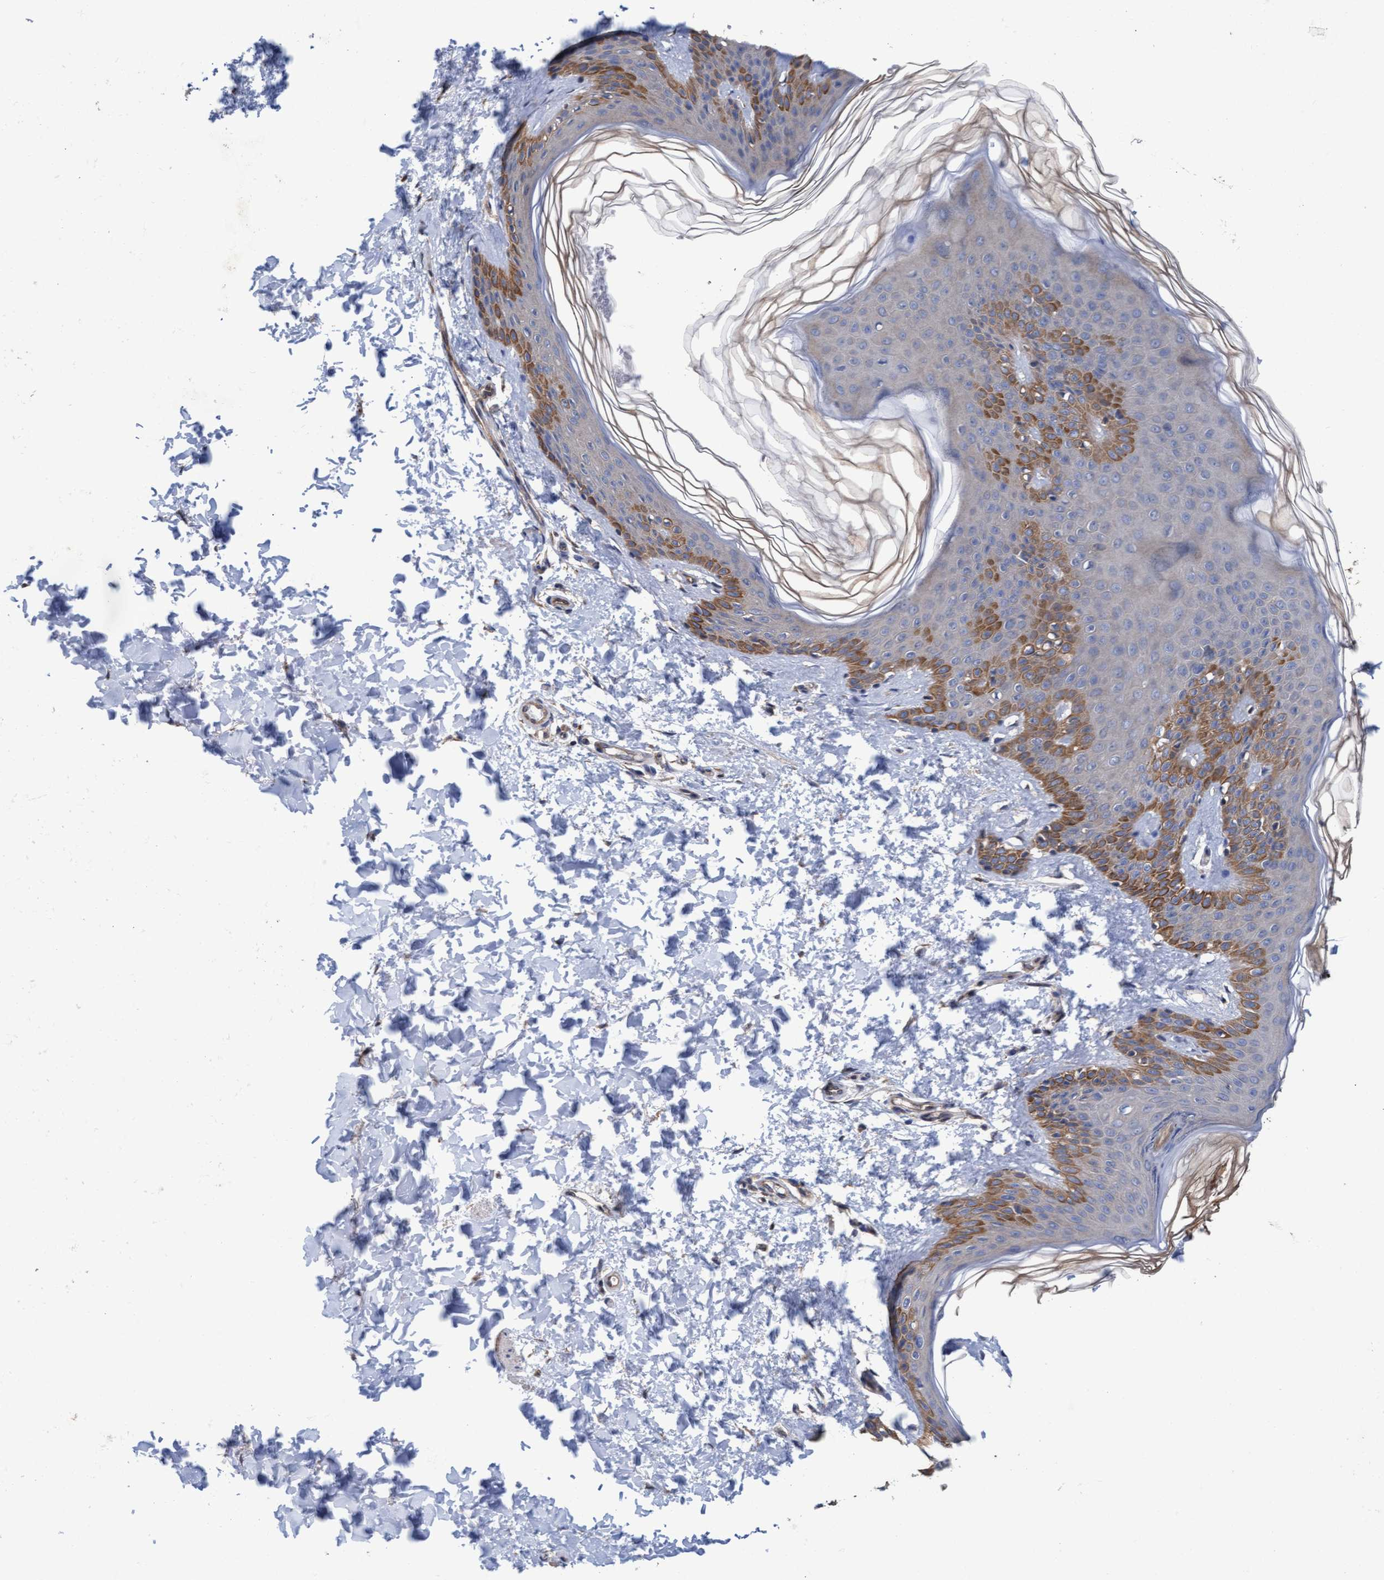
{"staining": {"intensity": "weak", "quantity": ">75%", "location": "cytoplasmic/membranous"}, "tissue": "skin", "cell_type": "Fibroblasts", "image_type": "normal", "snomed": [{"axis": "morphology", "description": "Normal tissue, NOS"}, {"axis": "topography", "description": "Skin"}], "caption": "Protein staining of unremarkable skin shows weak cytoplasmic/membranous expression in approximately >75% of fibroblasts.", "gene": "MRPL38", "patient": {"sex": "male", "age": 84}}